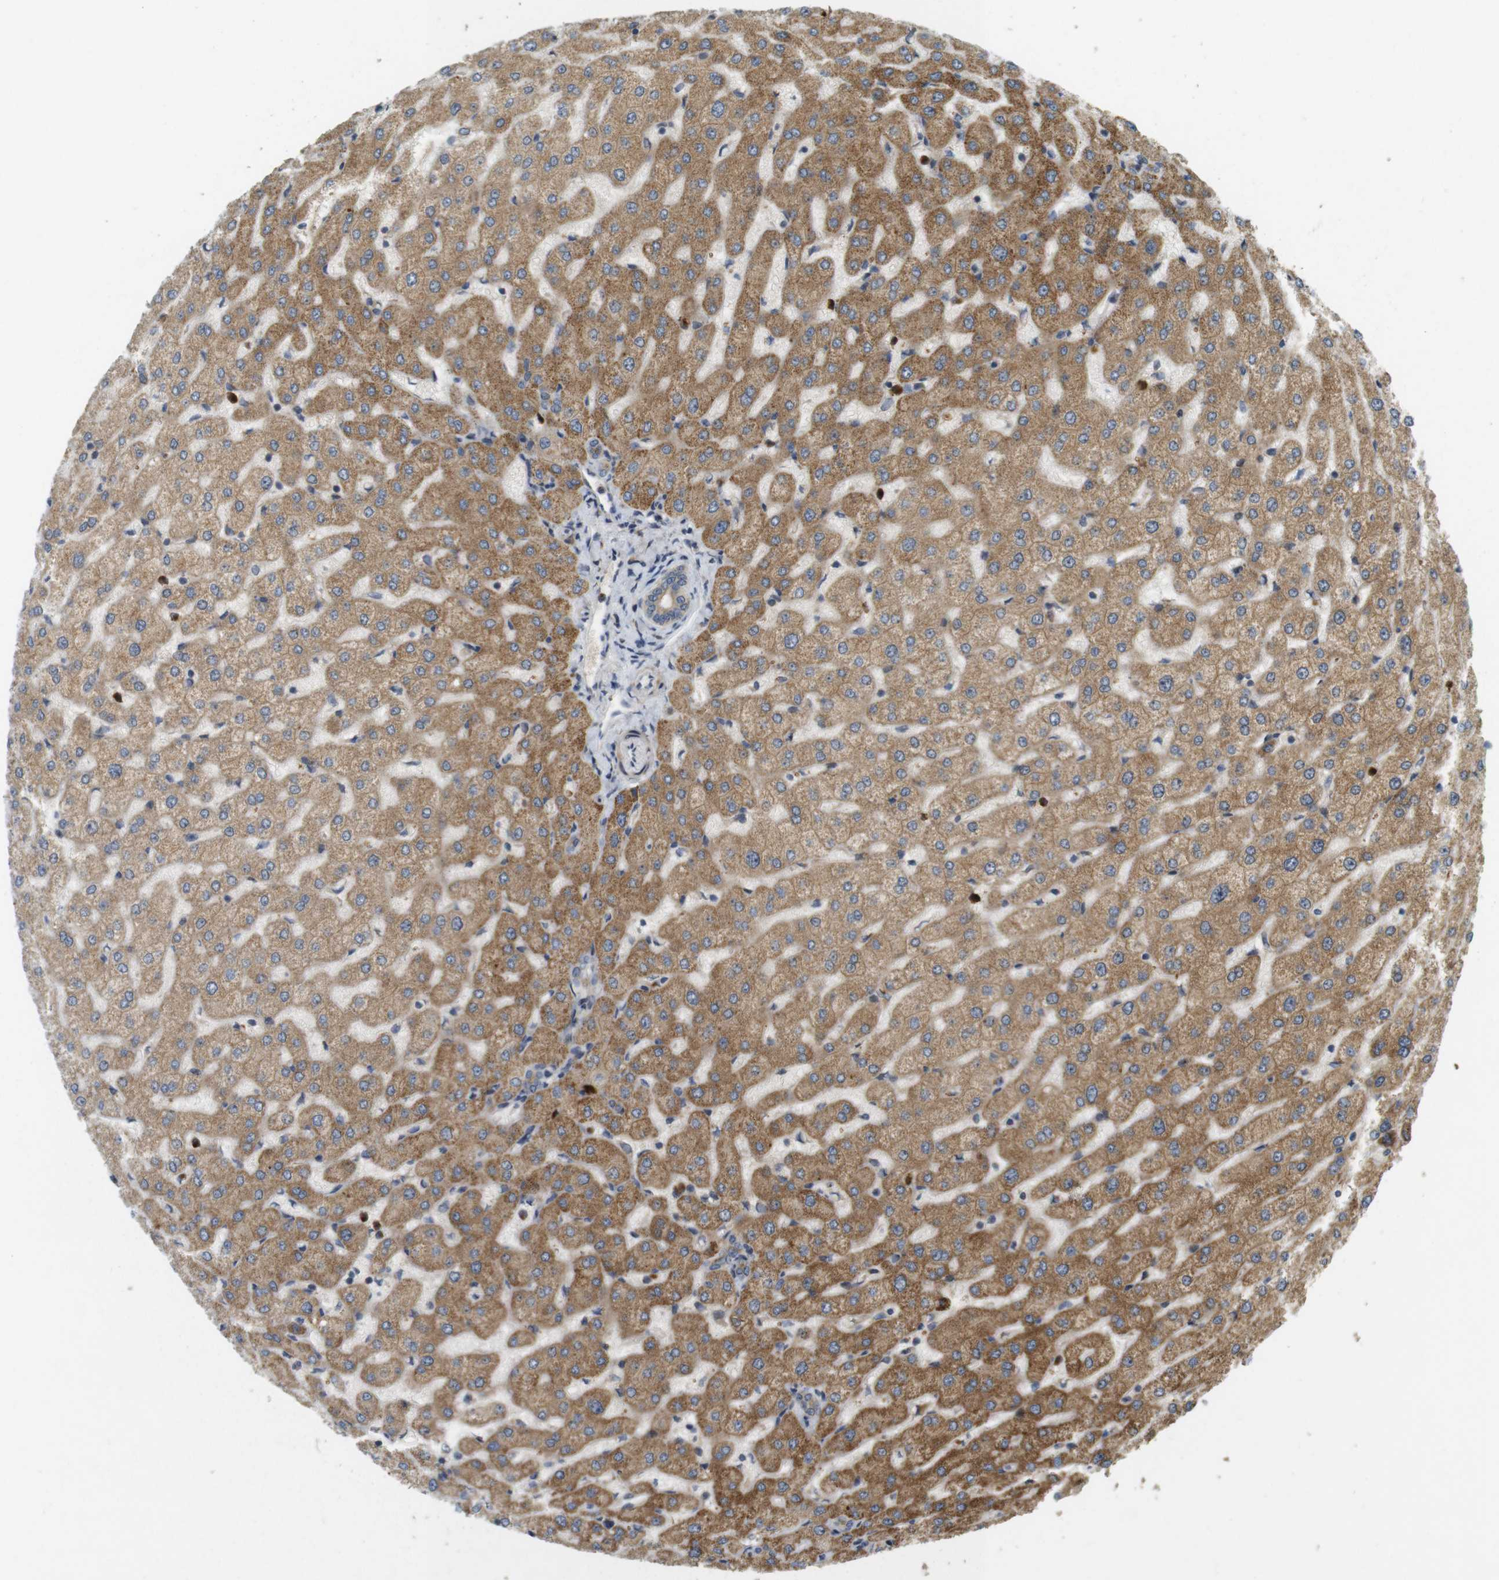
{"staining": {"intensity": "moderate", "quantity": ">75%", "location": "cytoplasmic/membranous"}, "tissue": "liver", "cell_type": "Cholangiocytes", "image_type": "normal", "snomed": [{"axis": "morphology", "description": "Normal tissue, NOS"}, {"axis": "morphology", "description": "Fibrosis, NOS"}, {"axis": "topography", "description": "Liver"}], "caption": "The immunohistochemical stain labels moderate cytoplasmic/membranous expression in cholangiocytes of benign liver.", "gene": "TMX3", "patient": {"sex": "female", "age": 29}}